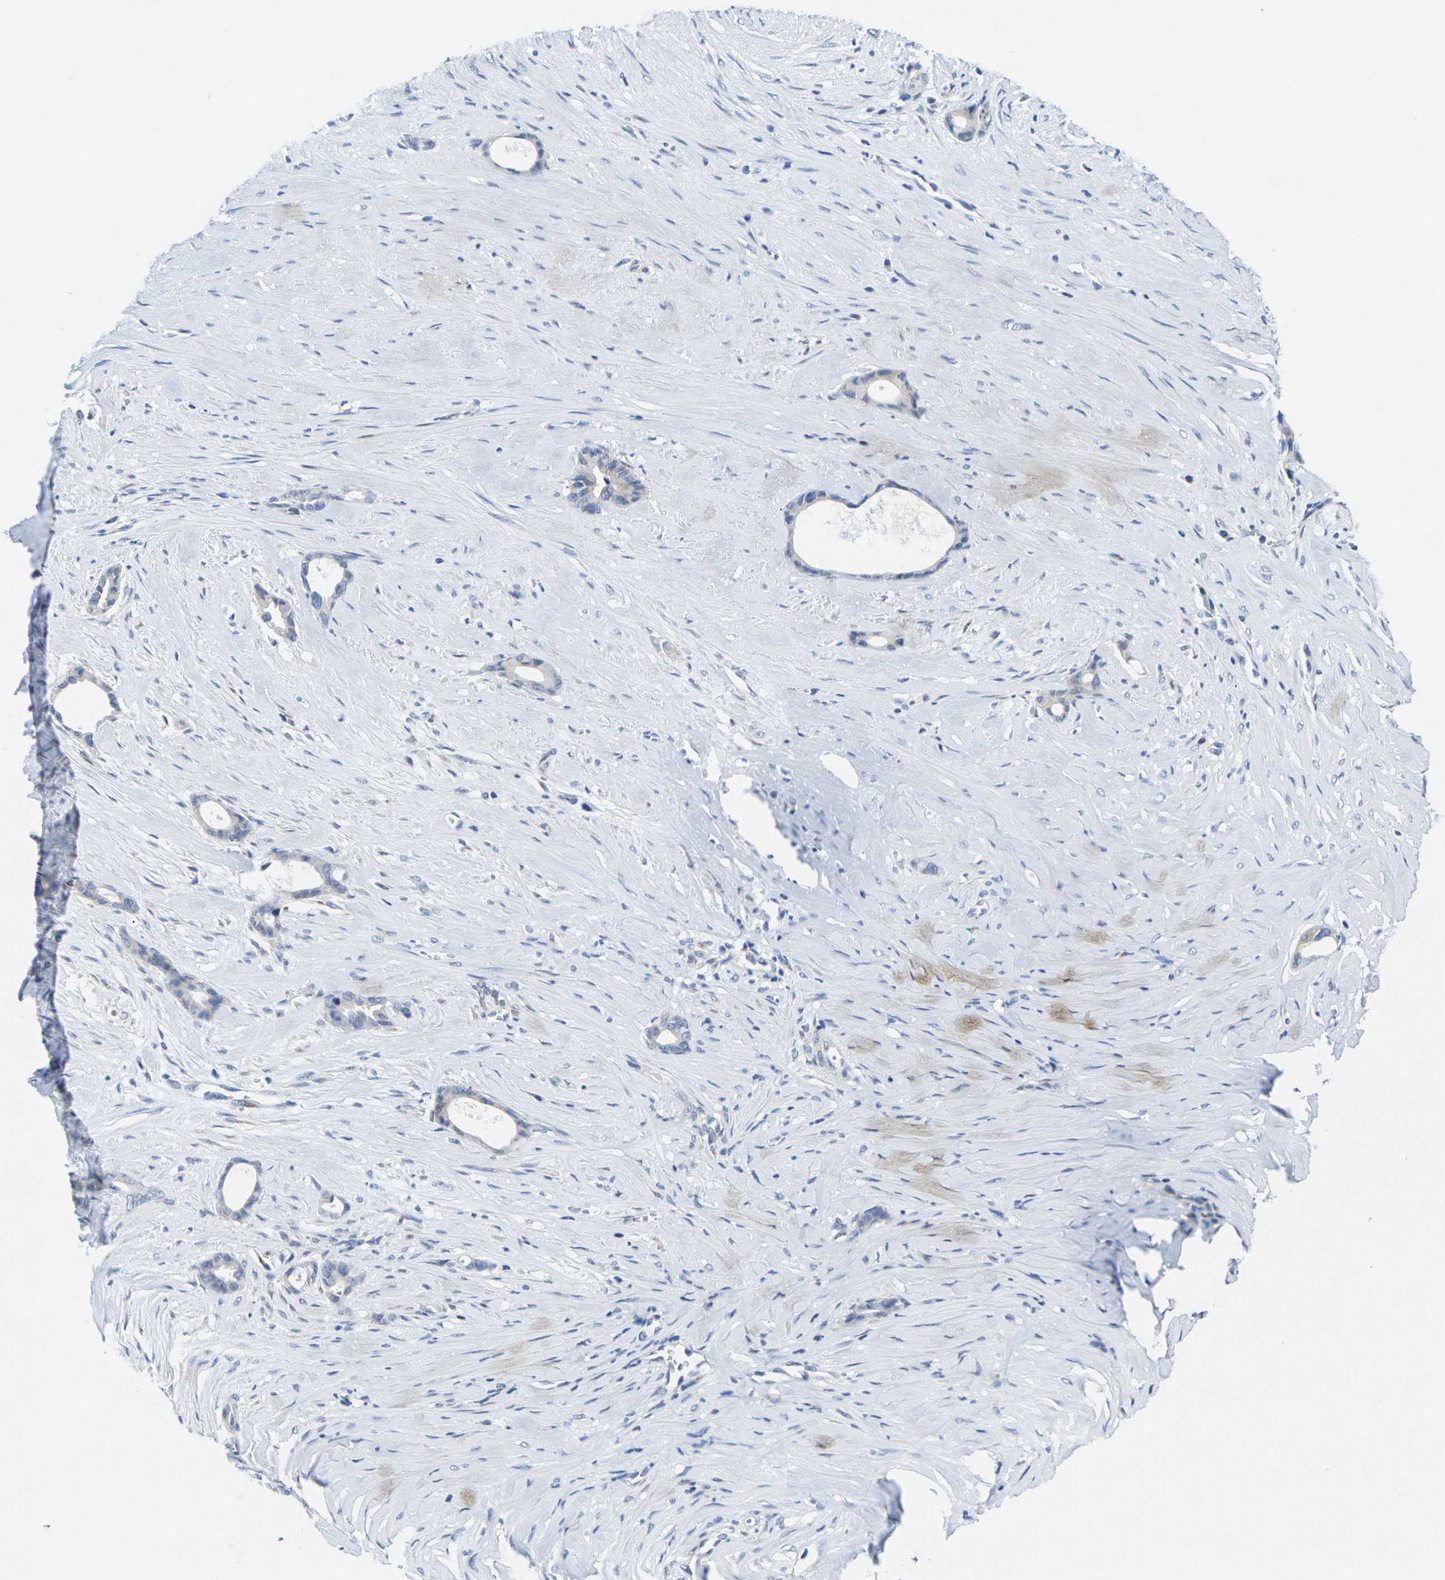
{"staining": {"intensity": "negative", "quantity": "none", "location": "none"}, "tissue": "liver cancer", "cell_type": "Tumor cells", "image_type": "cancer", "snomed": [{"axis": "morphology", "description": "Cholangiocarcinoma"}, {"axis": "topography", "description": "Liver"}], "caption": "Immunohistochemistry micrograph of neoplastic tissue: liver cholangiocarcinoma stained with DAB shows no significant protein positivity in tumor cells.", "gene": "CRK", "patient": {"sex": "female", "age": 55}}